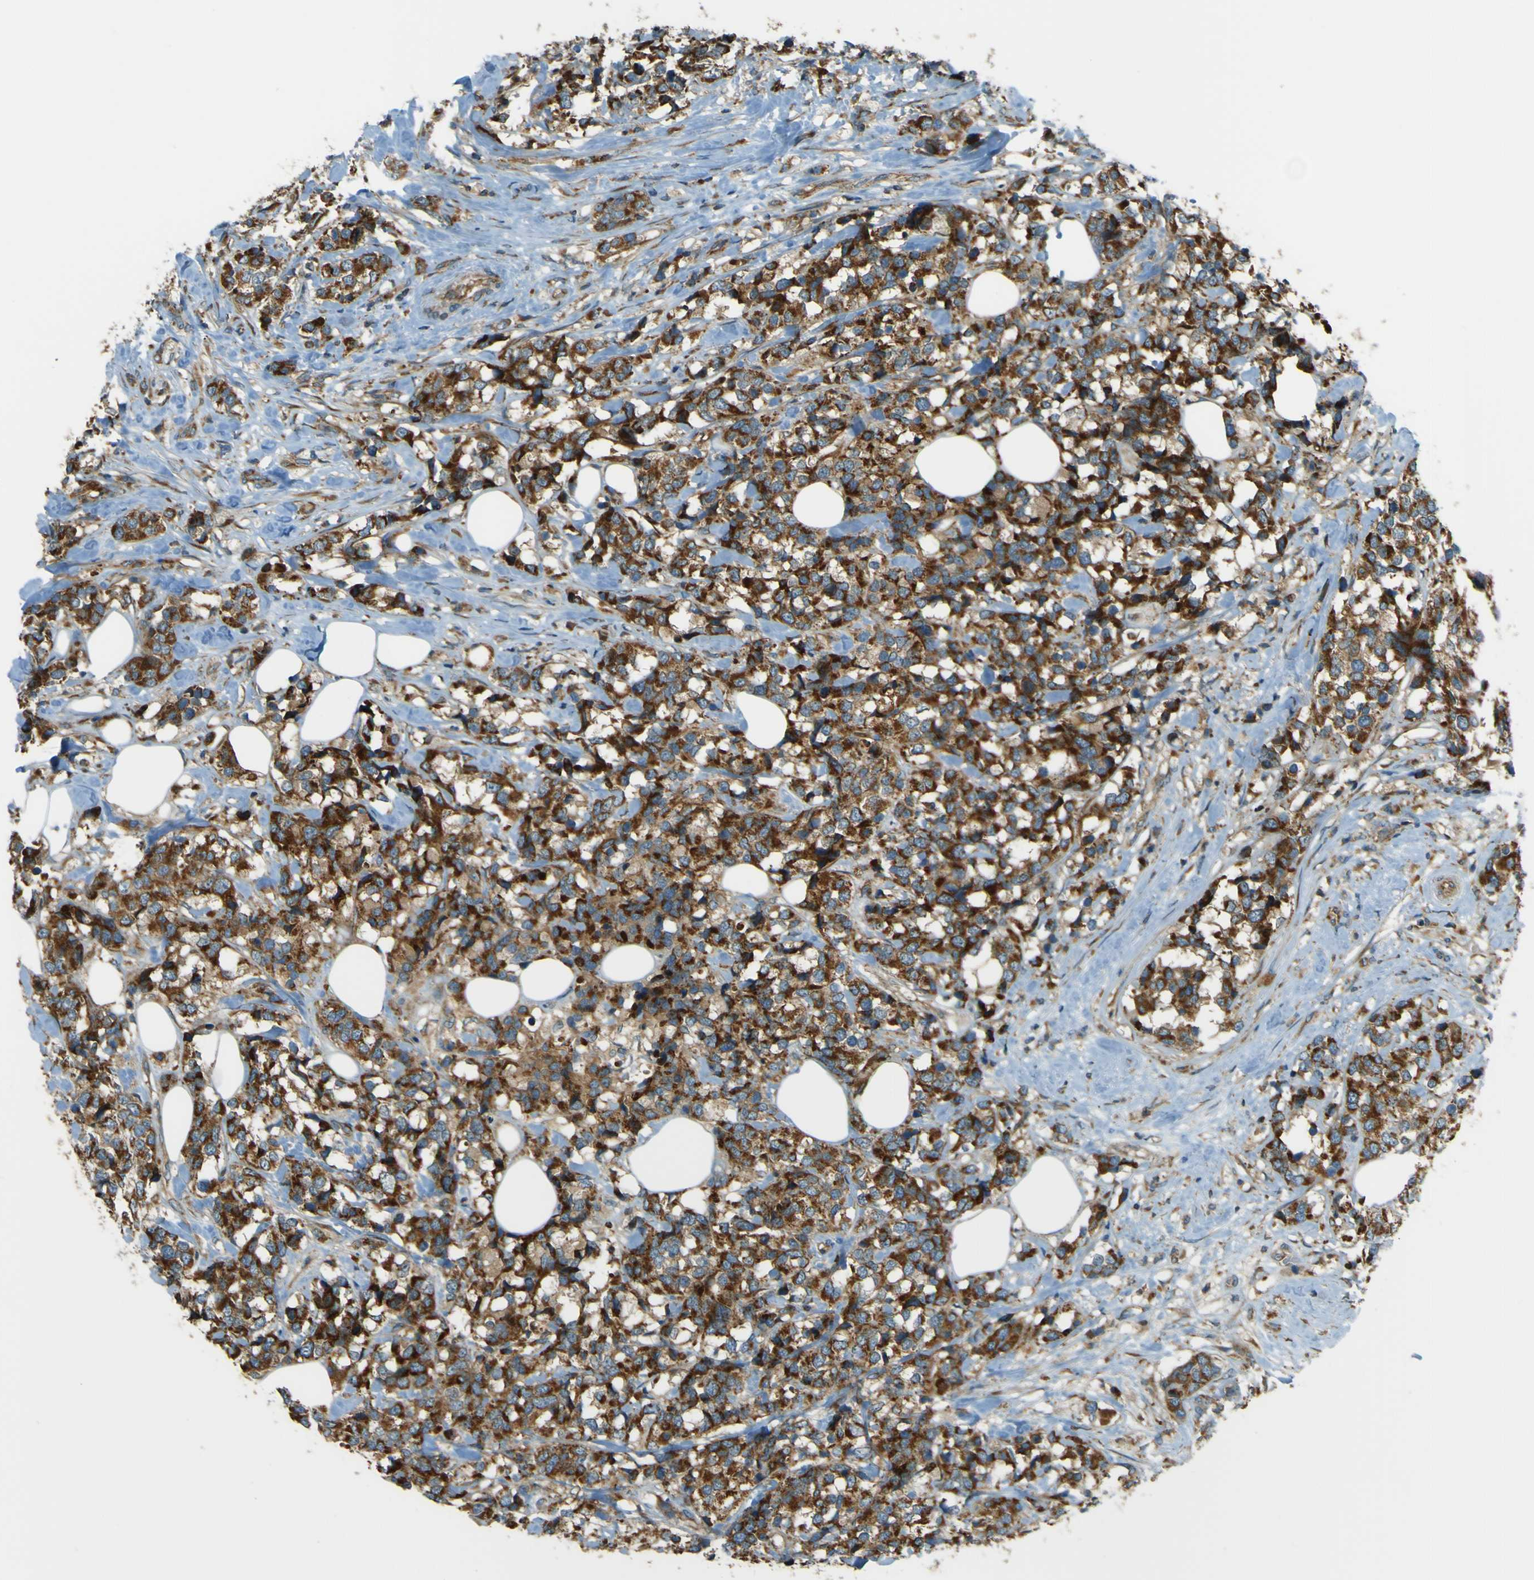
{"staining": {"intensity": "strong", "quantity": ">75%", "location": "cytoplasmic/membranous"}, "tissue": "breast cancer", "cell_type": "Tumor cells", "image_type": "cancer", "snomed": [{"axis": "morphology", "description": "Lobular carcinoma"}, {"axis": "topography", "description": "Breast"}], "caption": "About >75% of tumor cells in lobular carcinoma (breast) show strong cytoplasmic/membranous protein positivity as visualized by brown immunohistochemical staining.", "gene": "DNAJC5", "patient": {"sex": "female", "age": 59}}